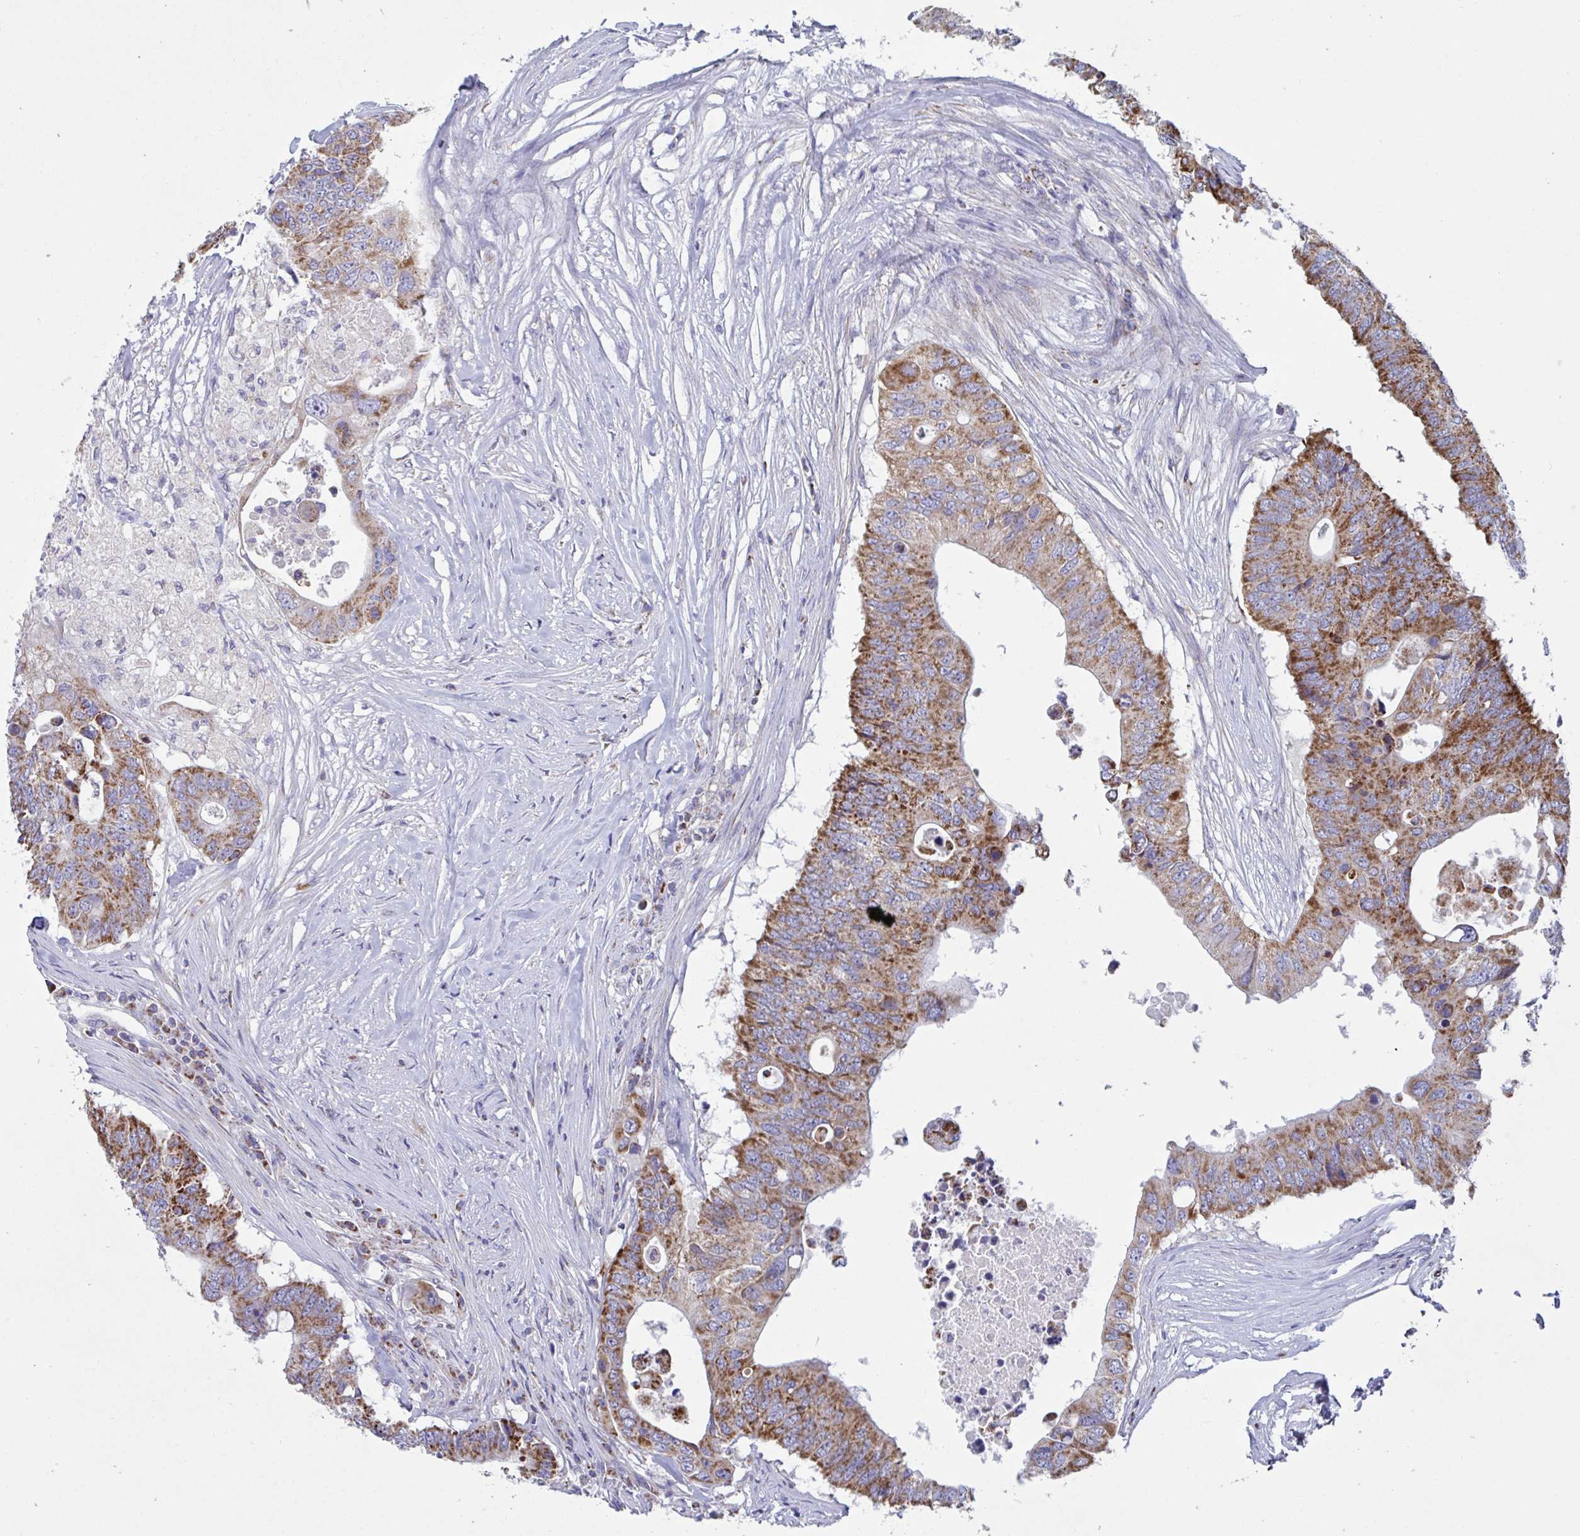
{"staining": {"intensity": "moderate", "quantity": ">75%", "location": "cytoplasmic/membranous"}, "tissue": "colorectal cancer", "cell_type": "Tumor cells", "image_type": "cancer", "snomed": [{"axis": "morphology", "description": "Adenocarcinoma, NOS"}, {"axis": "topography", "description": "Colon"}], "caption": "IHC of colorectal cancer displays medium levels of moderate cytoplasmic/membranous expression in about >75% of tumor cells.", "gene": "BCAT2", "patient": {"sex": "male", "age": 71}}